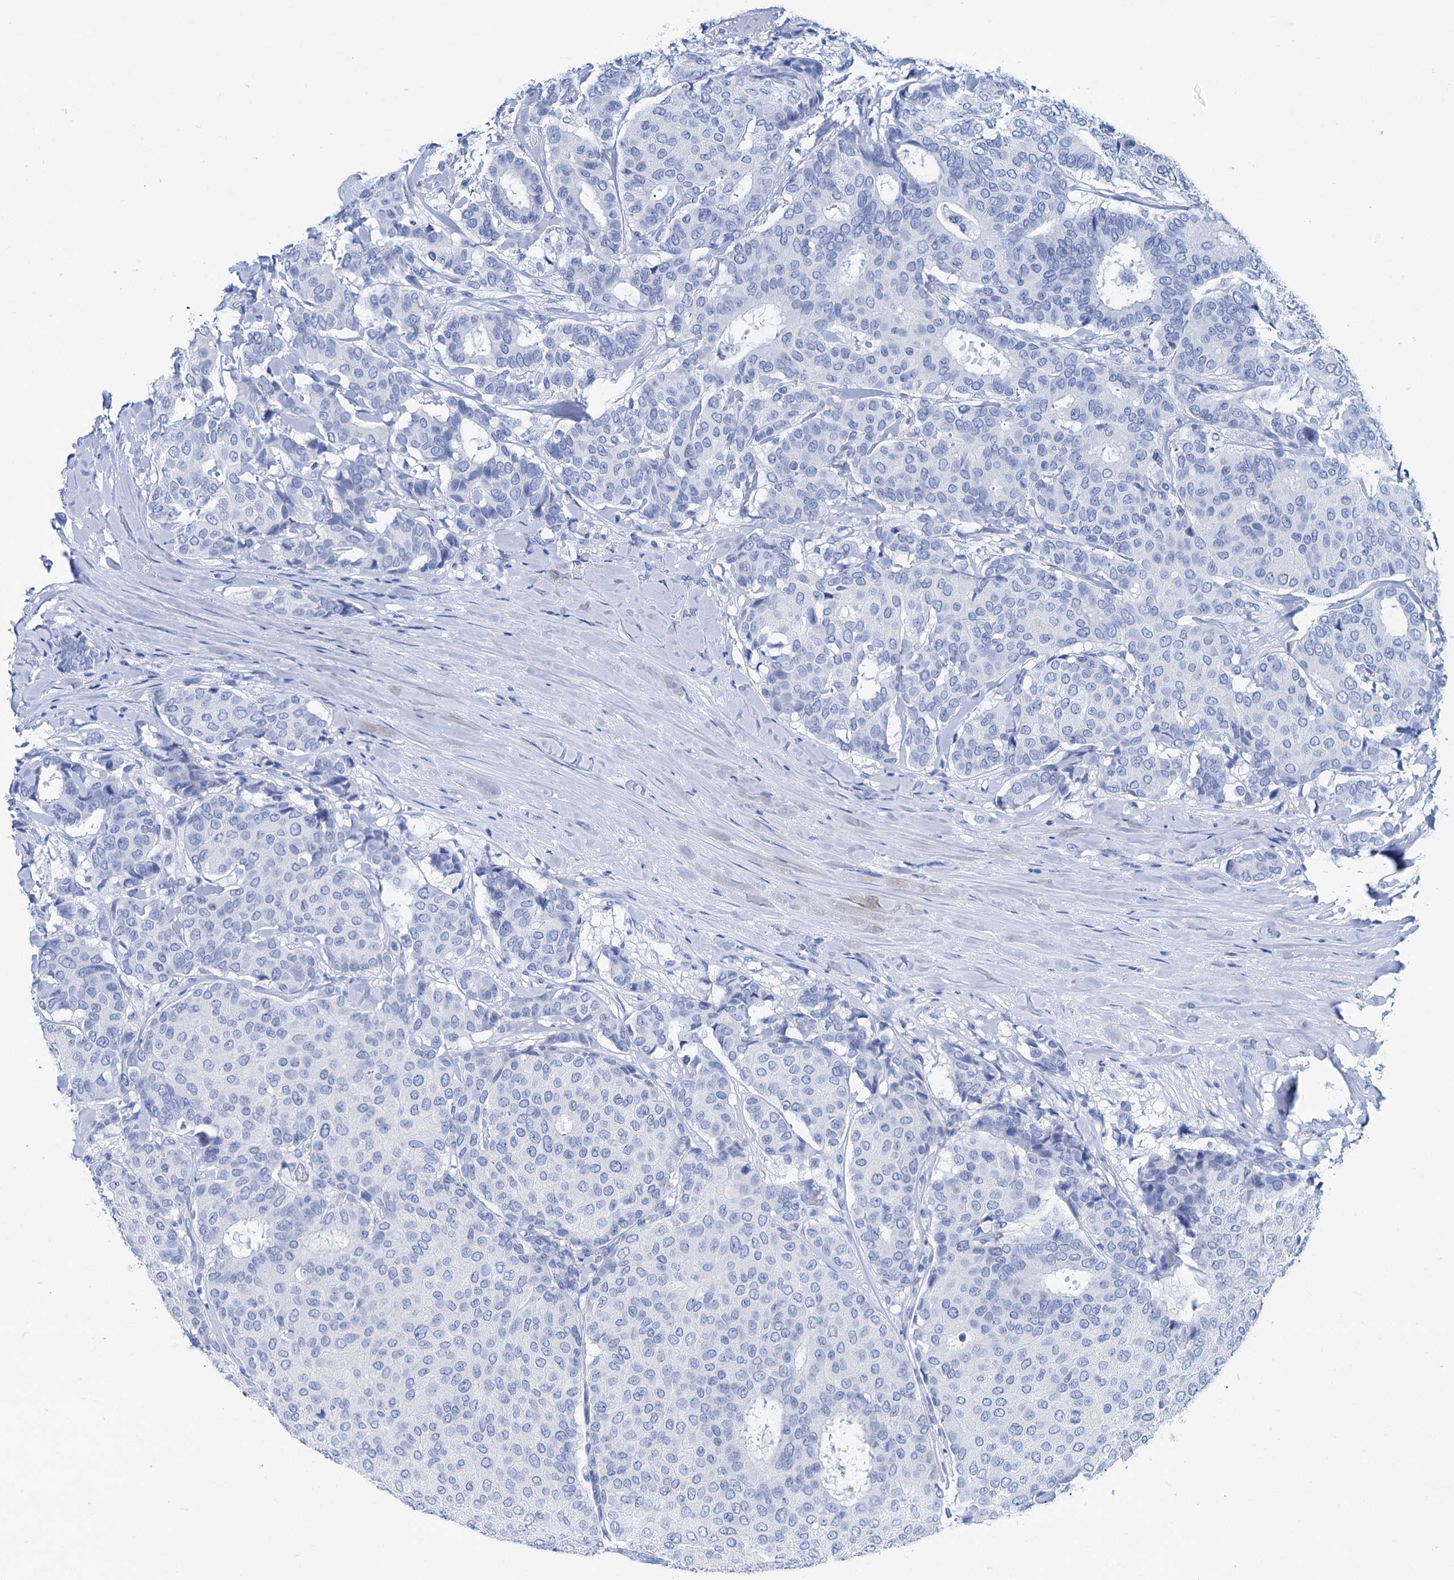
{"staining": {"intensity": "negative", "quantity": "none", "location": "none"}, "tissue": "breast cancer", "cell_type": "Tumor cells", "image_type": "cancer", "snomed": [{"axis": "morphology", "description": "Duct carcinoma"}, {"axis": "topography", "description": "Breast"}], "caption": "DAB (3,3'-diaminobenzidine) immunohistochemical staining of breast intraductal carcinoma exhibits no significant positivity in tumor cells.", "gene": "BRINP1", "patient": {"sex": "female", "age": 75}}